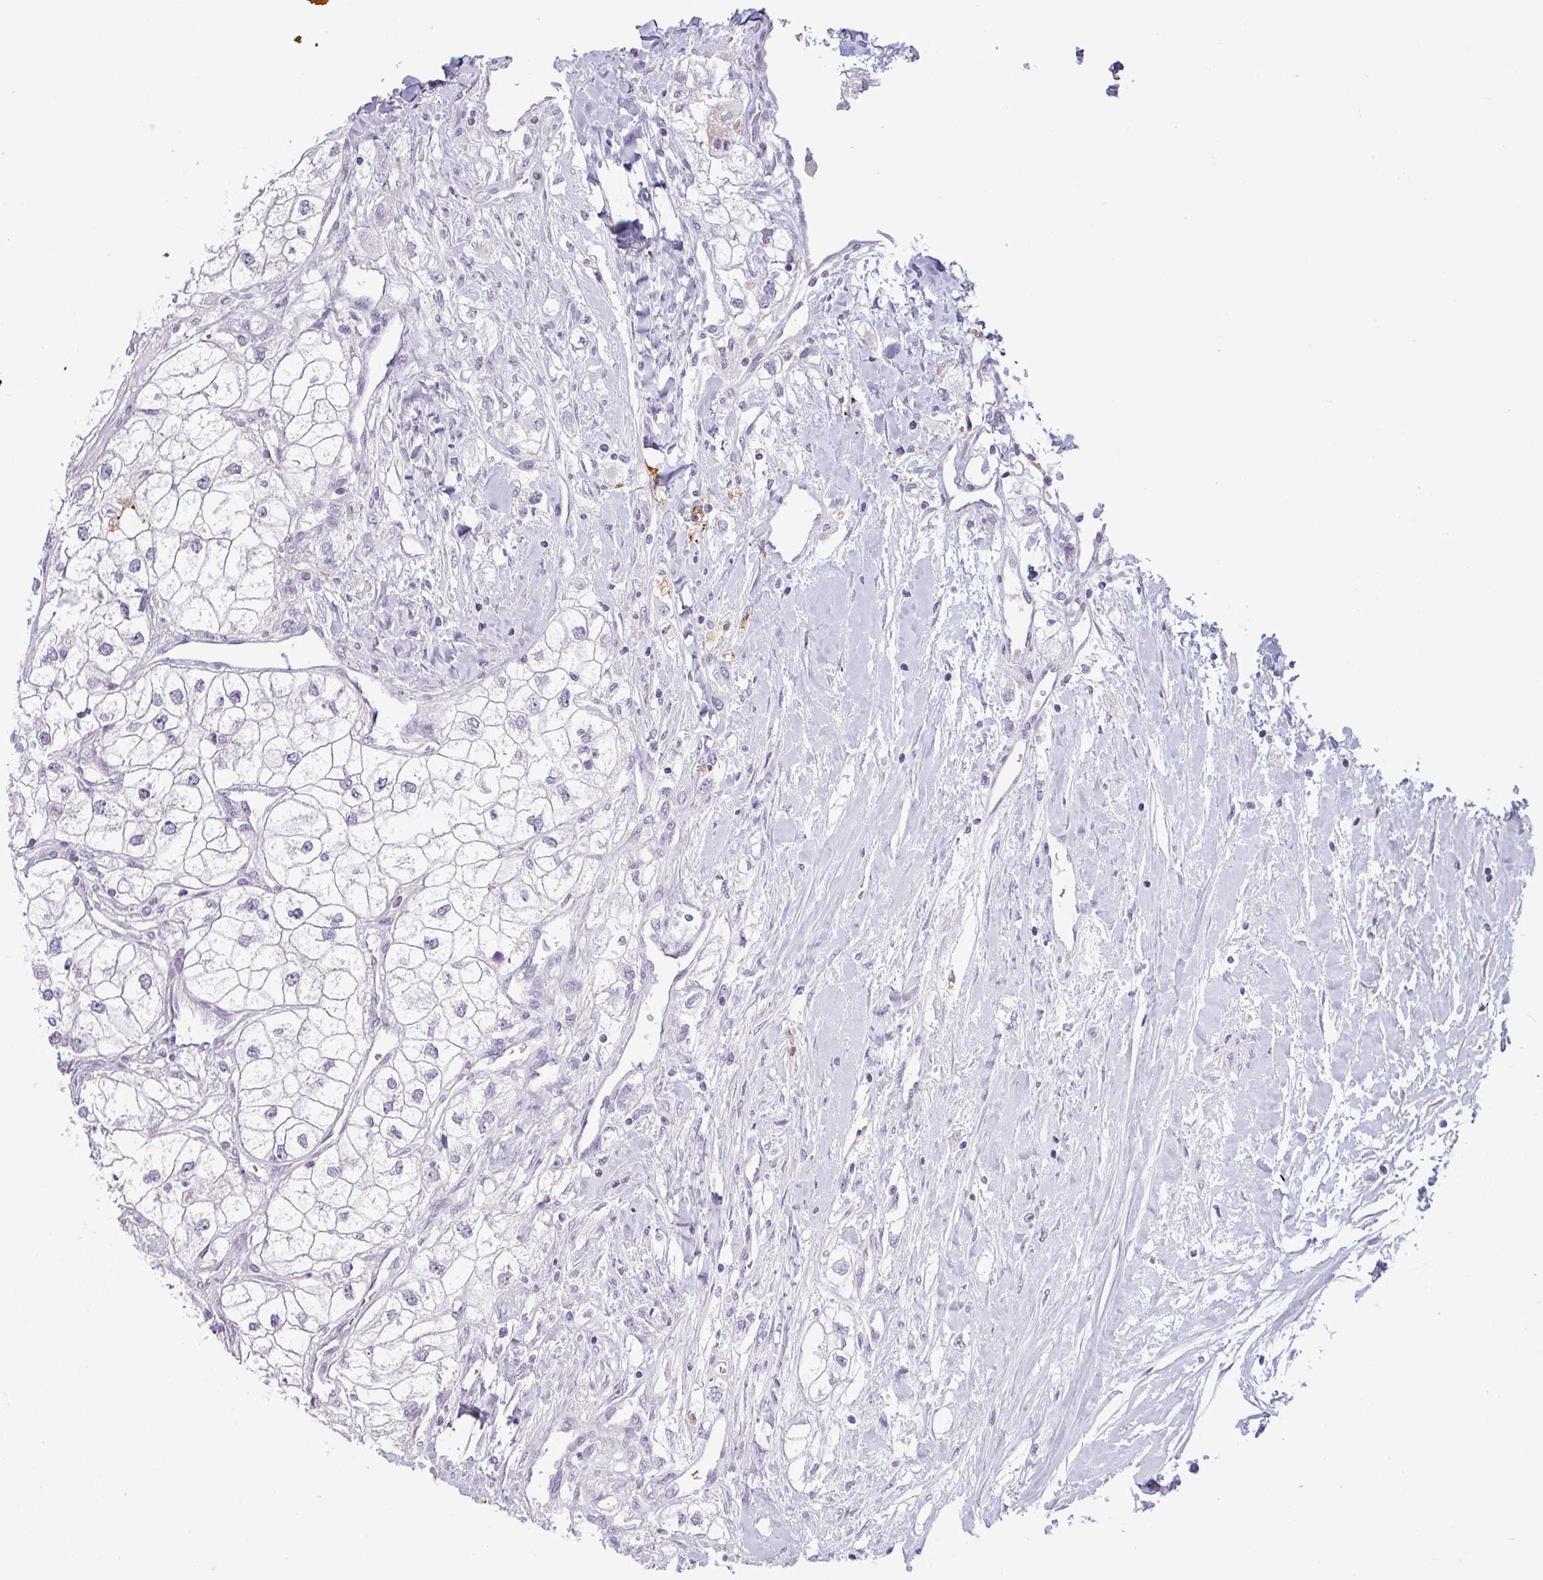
{"staining": {"intensity": "negative", "quantity": "none", "location": "none"}, "tissue": "renal cancer", "cell_type": "Tumor cells", "image_type": "cancer", "snomed": [{"axis": "morphology", "description": "Adenocarcinoma, NOS"}, {"axis": "topography", "description": "Kidney"}], "caption": "An IHC micrograph of adenocarcinoma (renal) is shown. There is no staining in tumor cells of adenocarcinoma (renal). (DAB (3,3'-diaminobenzidine) immunohistochemistry (IHC), high magnification).", "gene": "SLC26A9", "patient": {"sex": "male", "age": 59}}